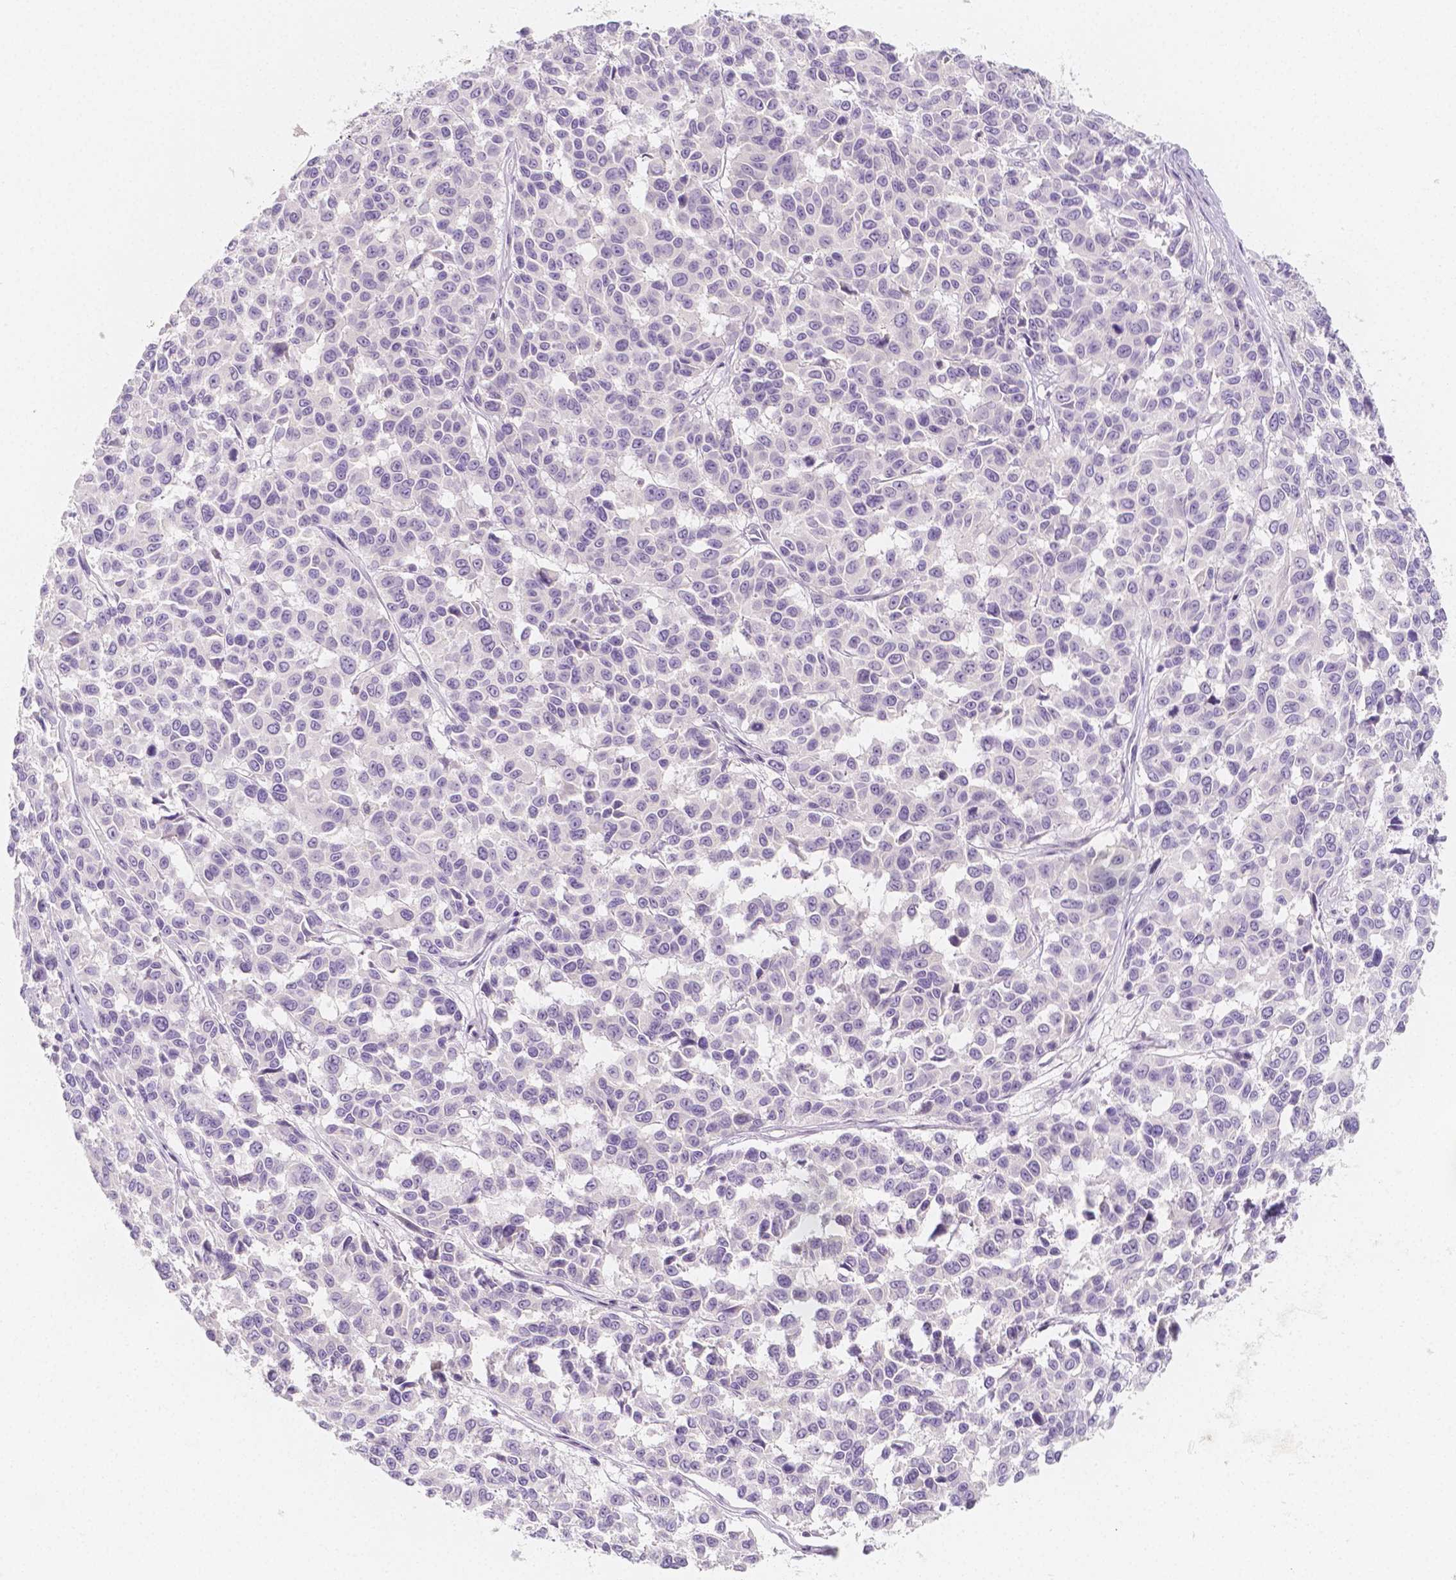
{"staining": {"intensity": "negative", "quantity": "none", "location": "none"}, "tissue": "melanoma", "cell_type": "Tumor cells", "image_type": "cancer", "snomed": [{"axis": "morphology", "description": "Malignant melanoma, NOS"}, {"axis": "topography", "description": "Skin"}], "caption": "Immunohistochemical staining of melanoma exhibits no significant staining in tumor cells. Nuclei are stained in blue.", "gene": "BATF", "patient": {"sex": "female", "age": 66}}